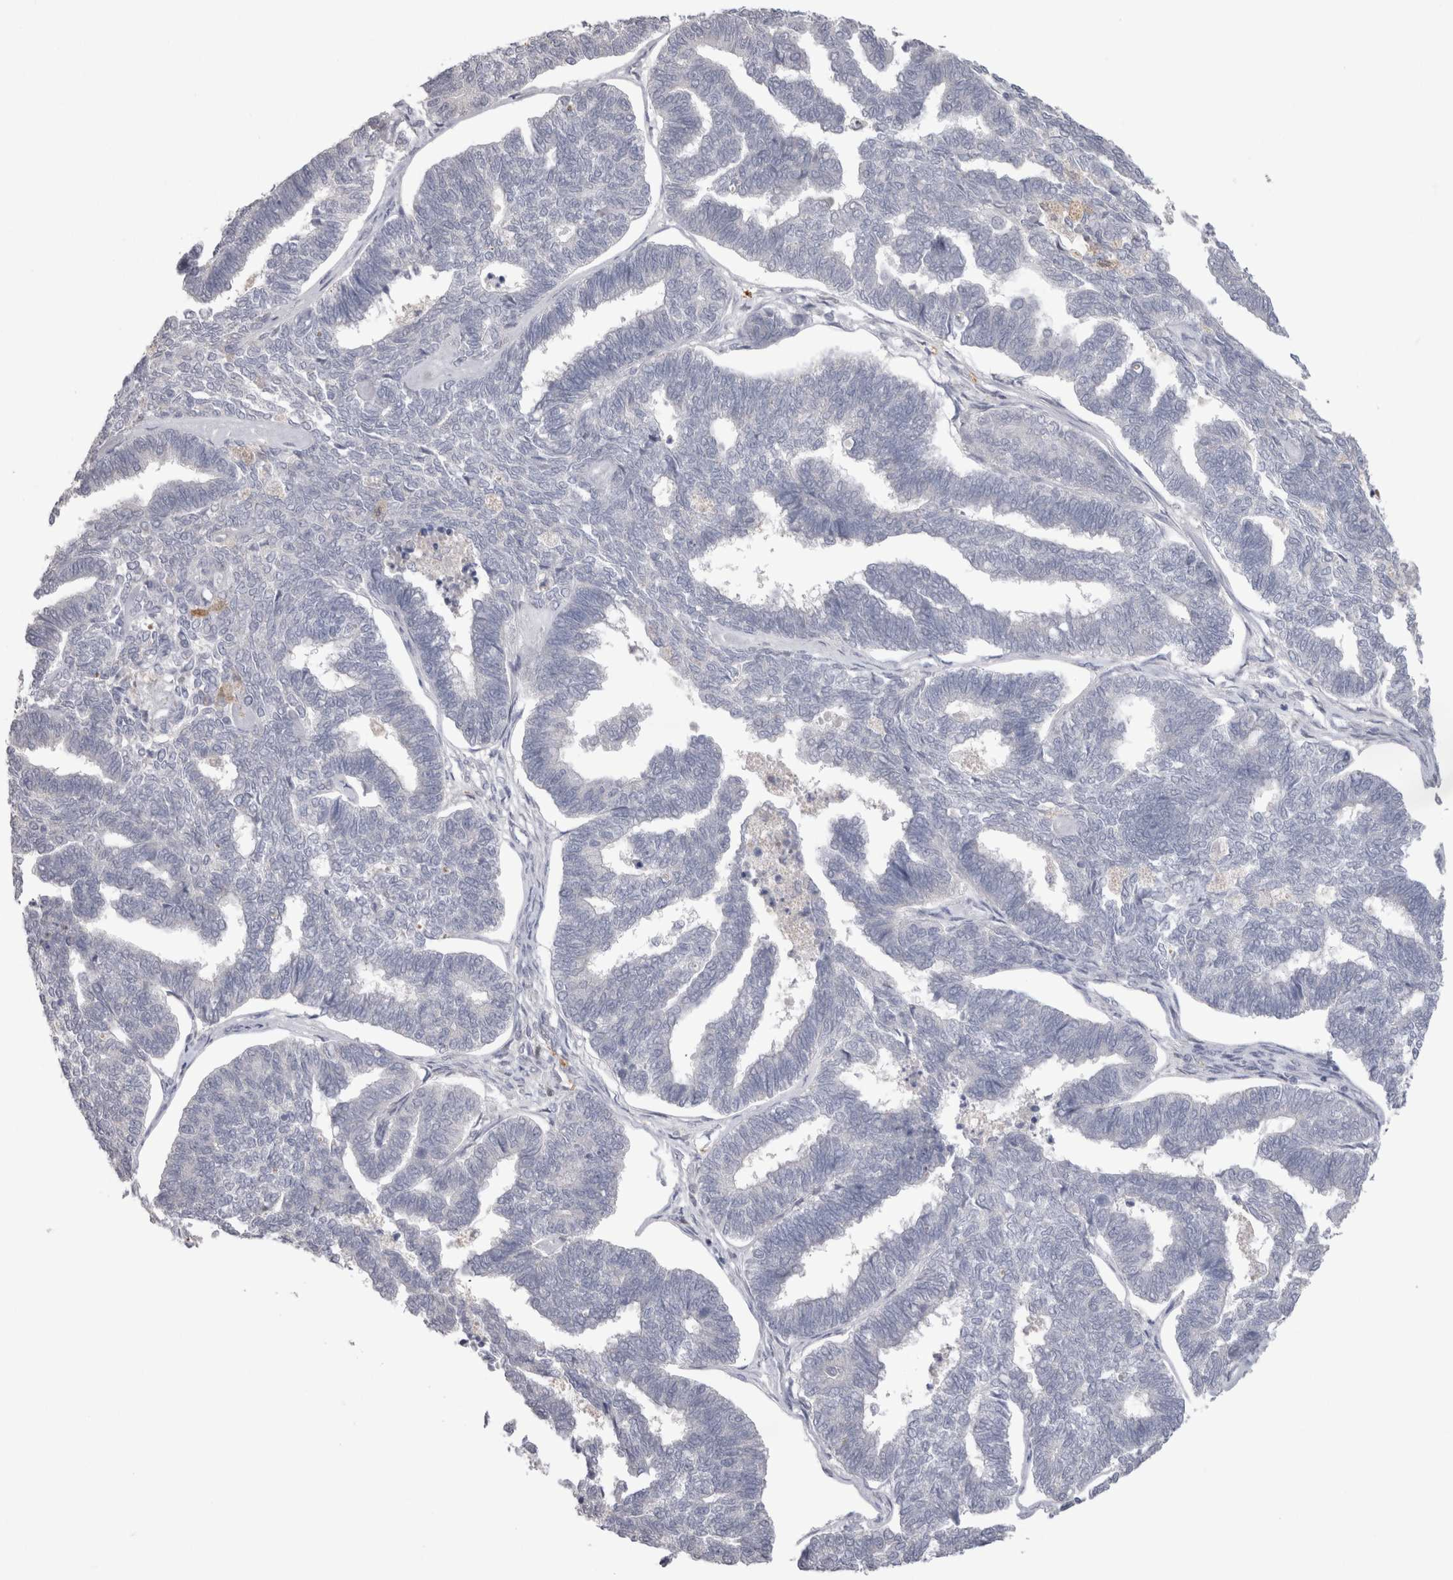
{"staining": {"intensity": "negative", "quantity": "none", "location": "none"}, "tissue": "endometrial cancer", "cell_type": "Tumor cells", "image_type": "cancer", "snomed": [{"axis": "morphology", "description": "Adenocarcinoma, NOS"}, {"axis": "topography", "description": "Endometrium"}], "caption": "Endometrial cancer (adenocarcinoma) was stained to show a protein in brown. There is no significant expression in tumor cells.", "gene": "SUCNR1", "patient": {"sex": "female", "age": 70}}